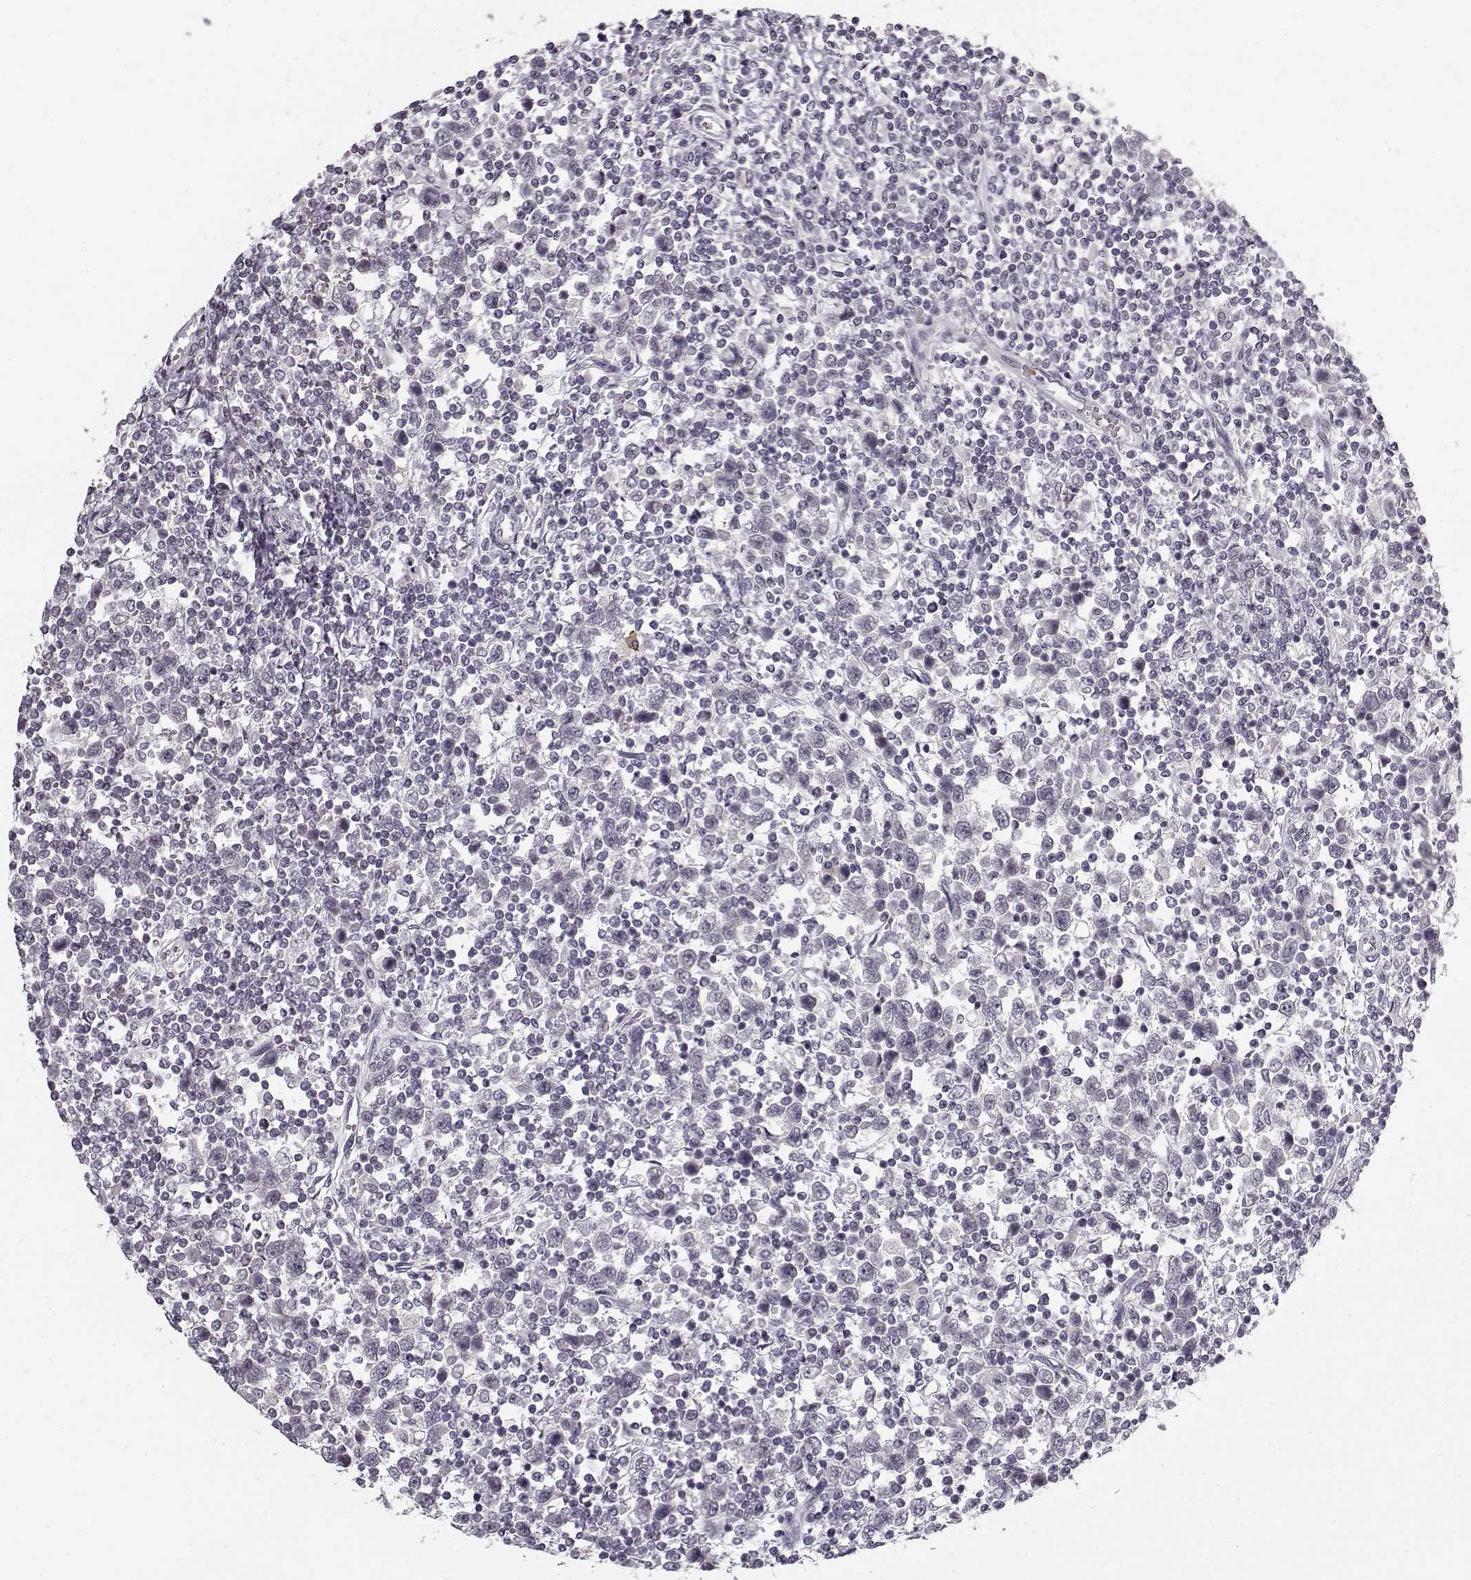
{"staining": {"intensity": "negative", "quantity": "none", "location": "none"}, "tissue": "testis cancer", "cell_type": "Tumor cells", "image_type": "cancer", "snomed": [{"axis": "morphology", "description": "Normal tissue, NOS"}, {"axis": "morphology", "description": "Seminoma, NOS"}, {"axis": "topography", "description": "Testis"}, {"axis": "topography", "description": "Epididymis"}], "caption": "This is an immunohistochemistry (IHC) photomicrograph of testis cancer (seminoma). There is no staining in tumor cells.", "gene": "SNCA", "patient": {"sex": "male", "age": 34}}